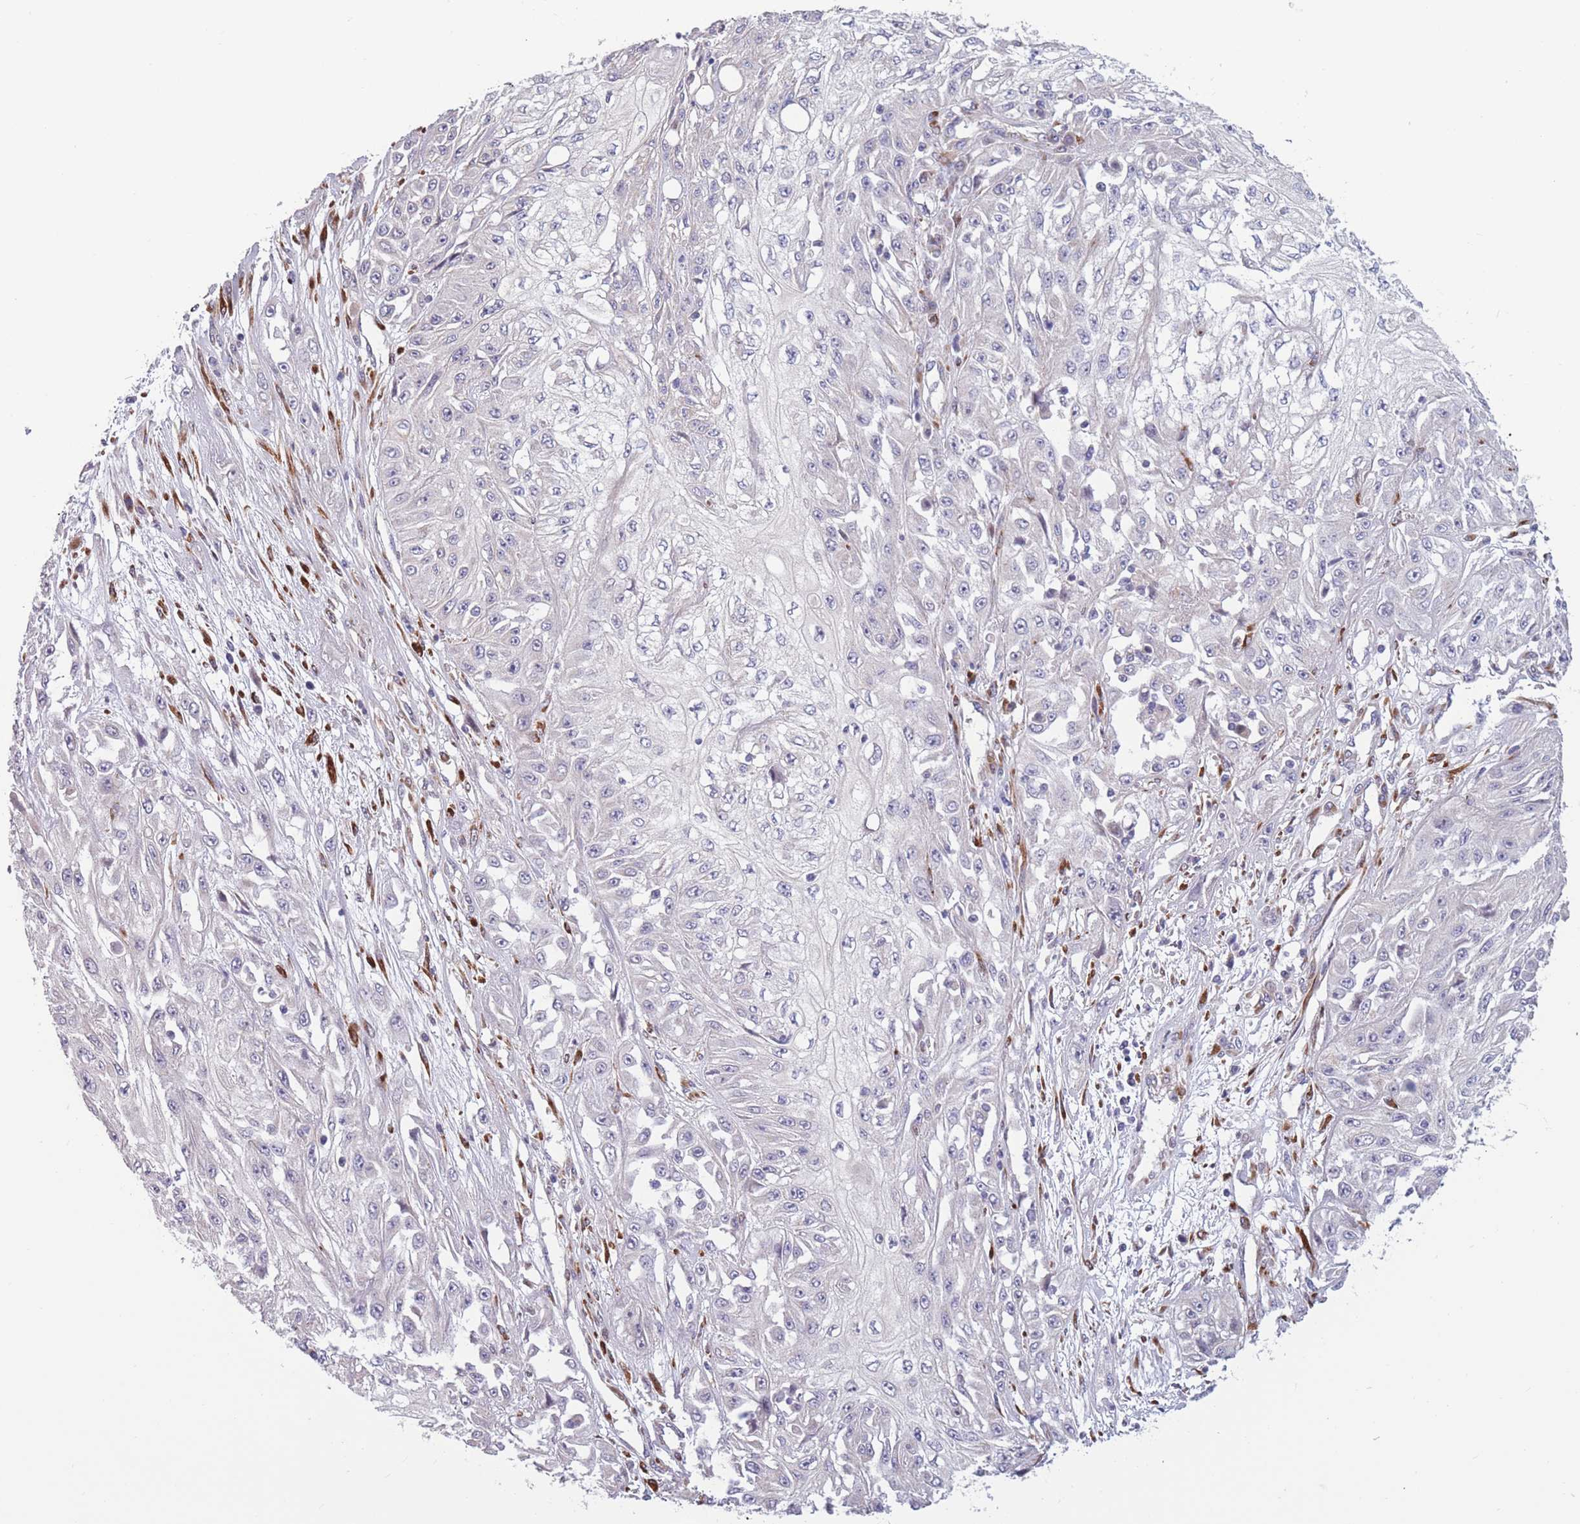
{"staining": {"intensity": "negative", "quantity": "none", "location": "none"}, "tissue": "skin cancer", "cell_type": "Tumor cells", "image_type": "cancer", "snomed": [{"axis": "morphology", "description": "Squamous cell carcinoma, NOS"}, {"axis": "morphology", "description": "Squamous cell carcinoma, metastatic, NOS"}, {"axis": "topography", "description": "Skin"}, {"axis": "topography", "description": "Lymph node"}], "caption": "Immunohistochemistry of squamous cell carcinoma (skin) displays no expression in tumor cells.", "gene": "CCNQ", "patient": {"sex": "male", "age": 75}}